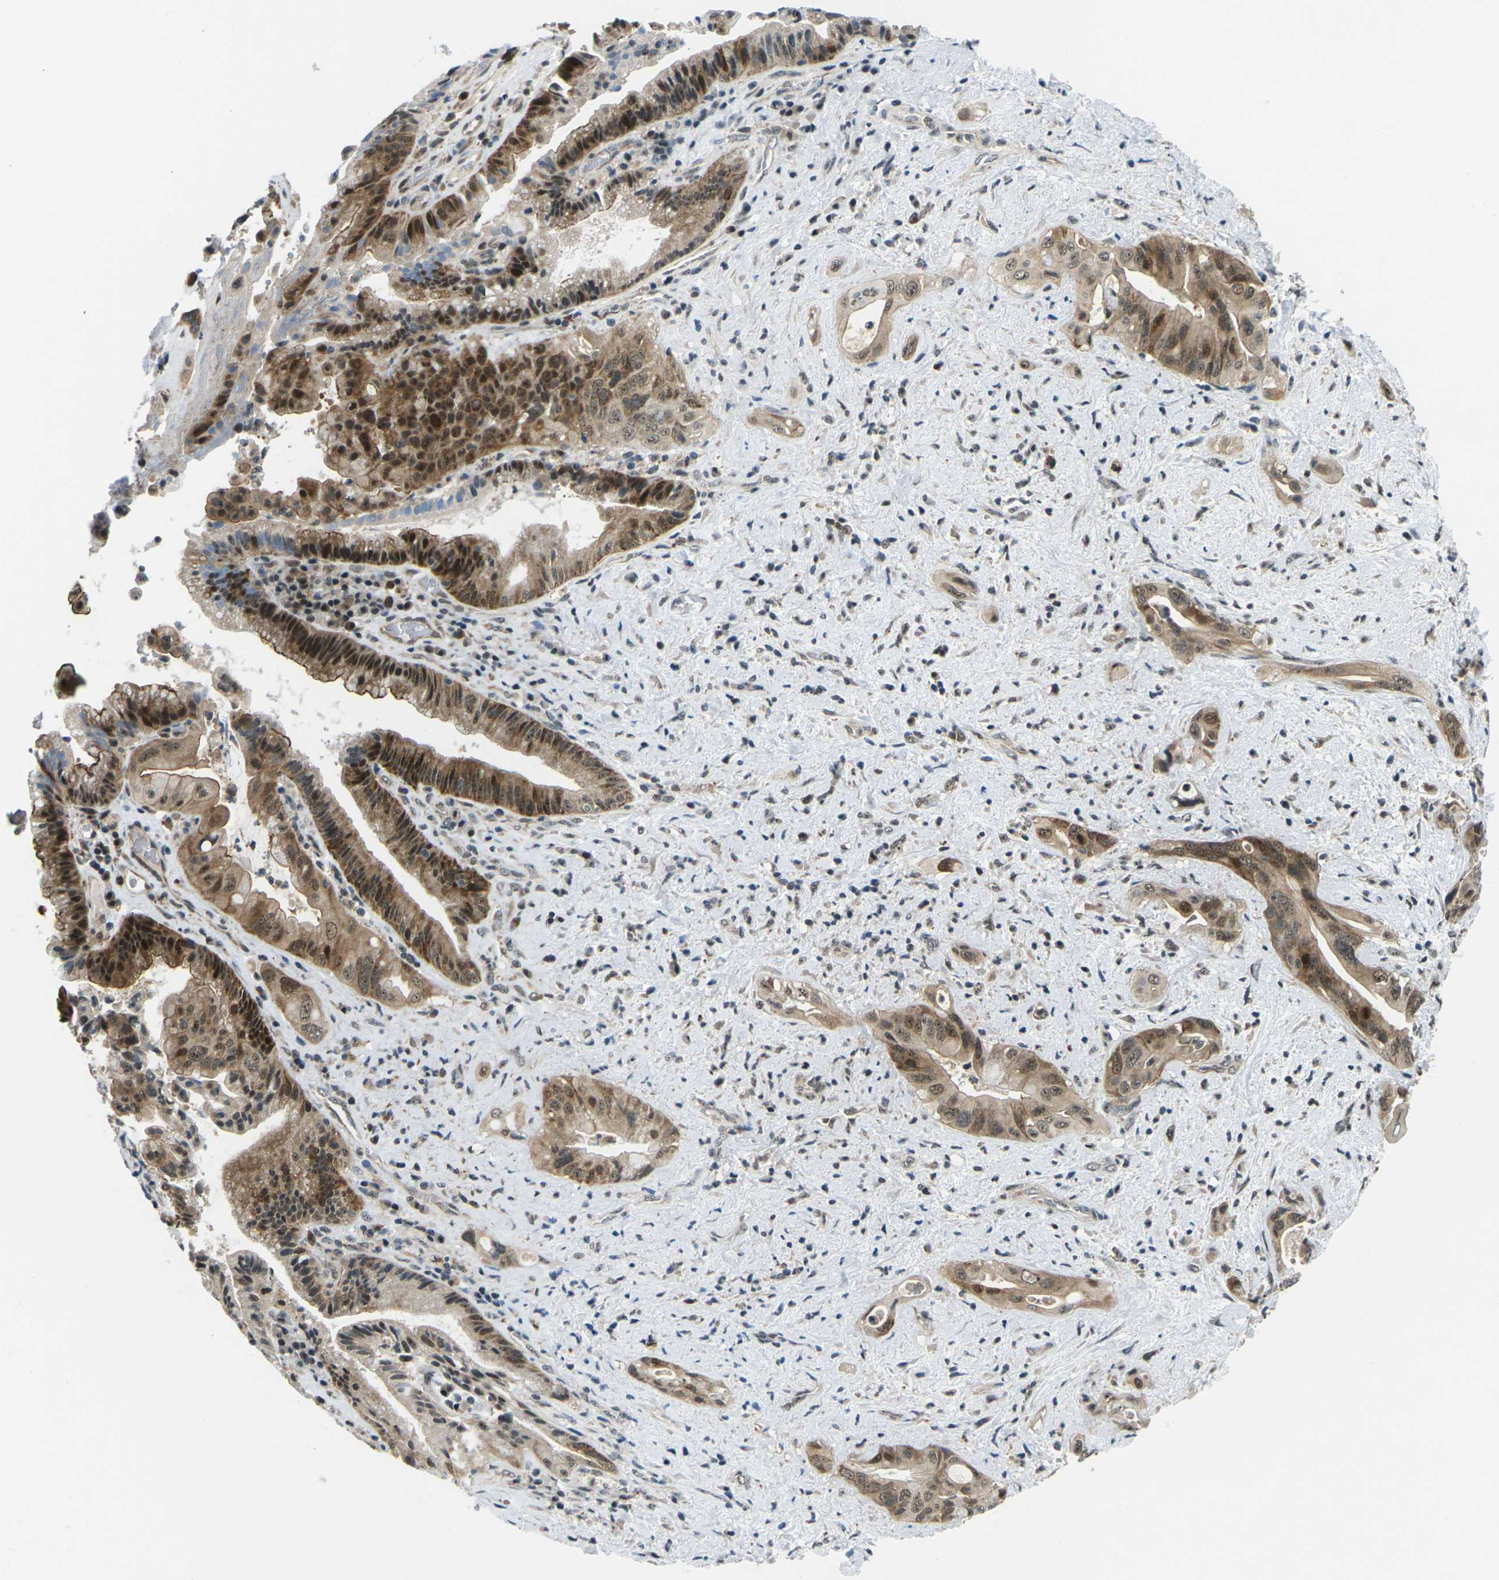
{"staining": {"intensity": "strong", "quantity": ">75%", "location": "cytoplasmic/membranous,nuclear"}, "tissue": "pancreatic cancer", "cell_type": "Tumor cells", "image_type": "cancer", "snomed": [{"axis": "morphology", "description": "Adenocarcinoma, NOS"}, {"axis": "topography", "description": "Pancreas"}], "caption": "About >75% of tumor cells in human pancreatic adenocarcinoma demonstrate strong cytoplasmic/membranous and nuclear protein expression as visualized by brown immunohistochemical staining.", "gene": "UBE2S", "patient": {"sex": "male", "age": 77}}